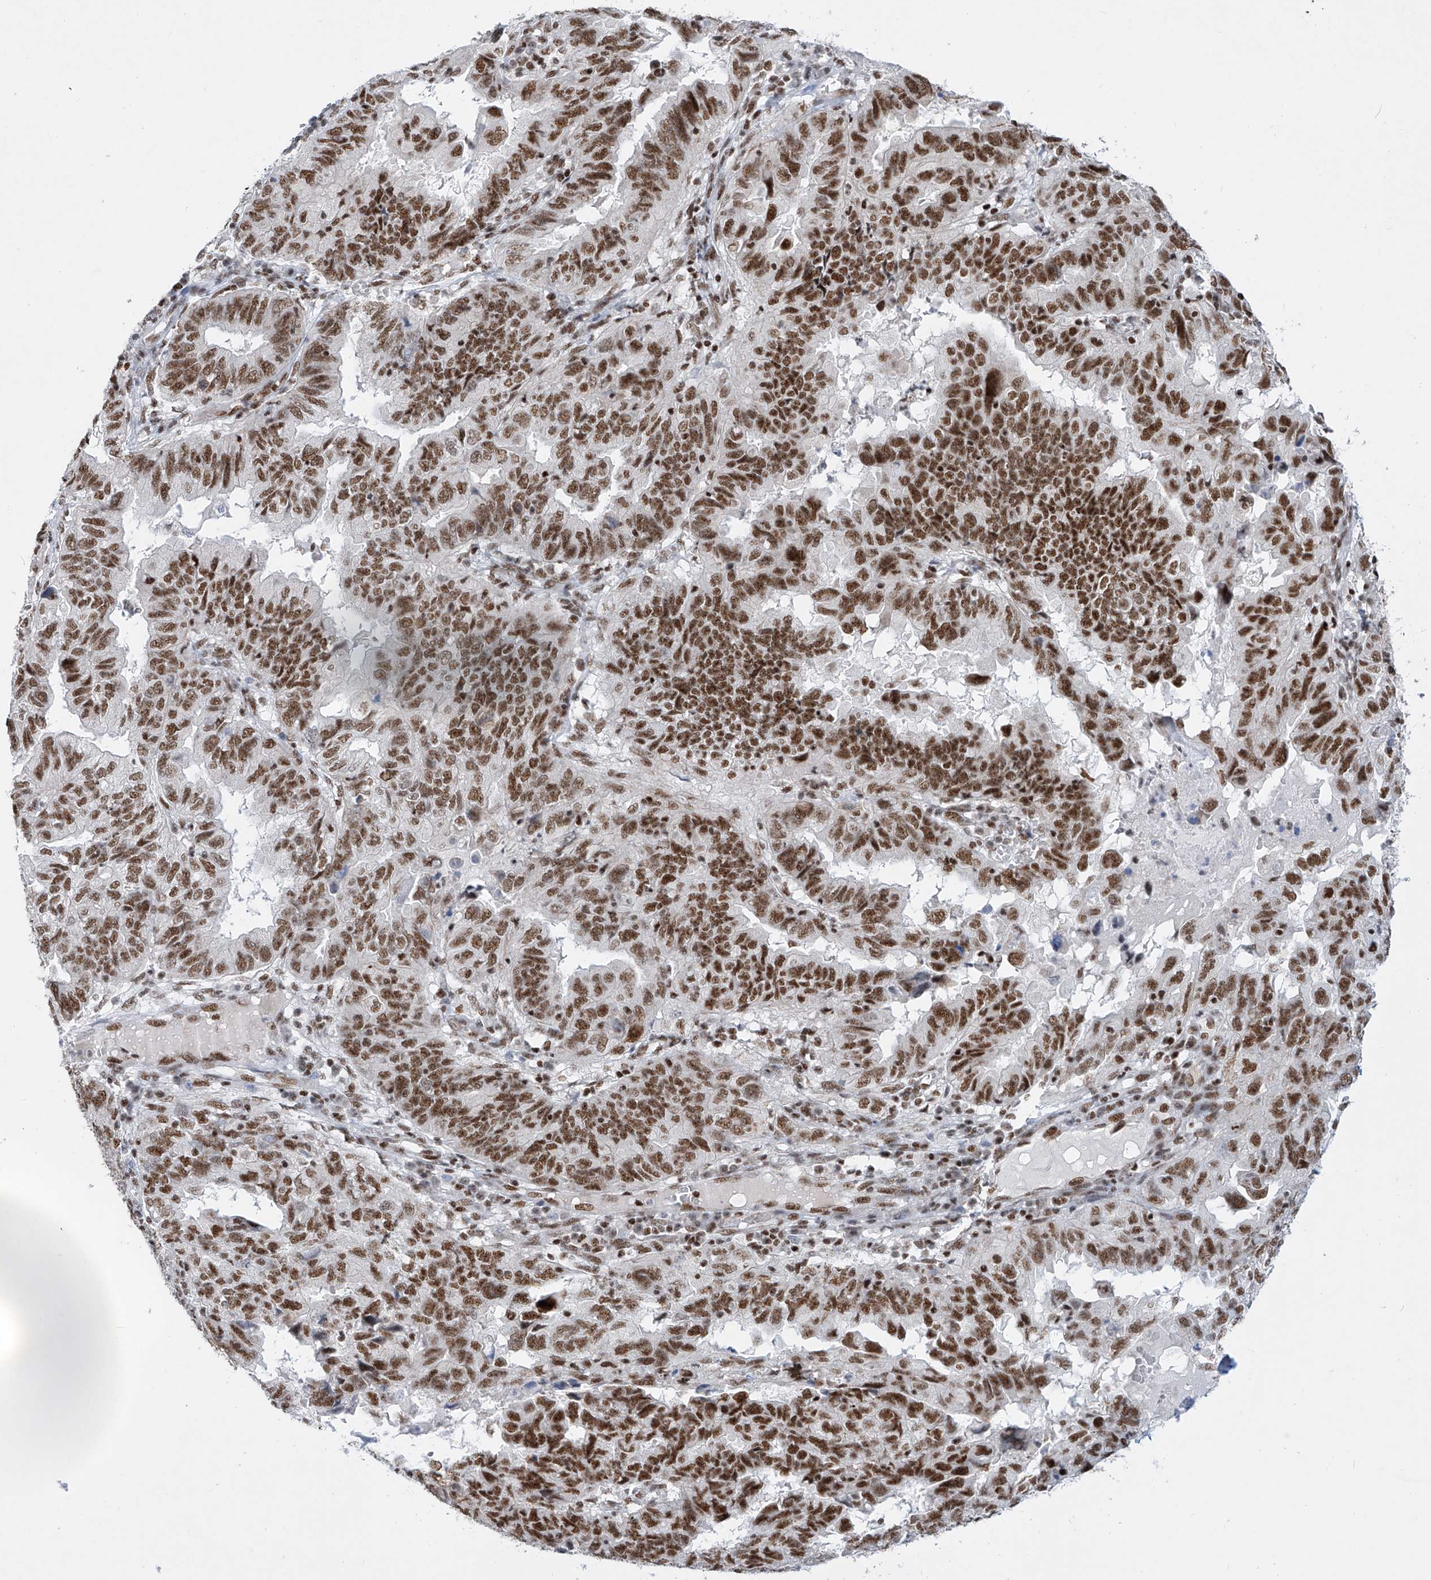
{"staining": {"intensity": "strong", "quantity": ">75%", "location": "nuclear"}, "tissue": "endometrial cancer", "cell_type": "Tumor cells", "image_type": "cancer", "snomed": [{"axis": "morphology", "description": "Adenocarcinoma, NOS"}, {"axis": "topography", "description": "Uterus"}], "caption": "Brown immunohistochemical staining in human endometrial cancer shows strong nuclear staining in about >75% of tumor cells.", "gene": "TAF4", "patient": {"sex": "female", "age": 77}}